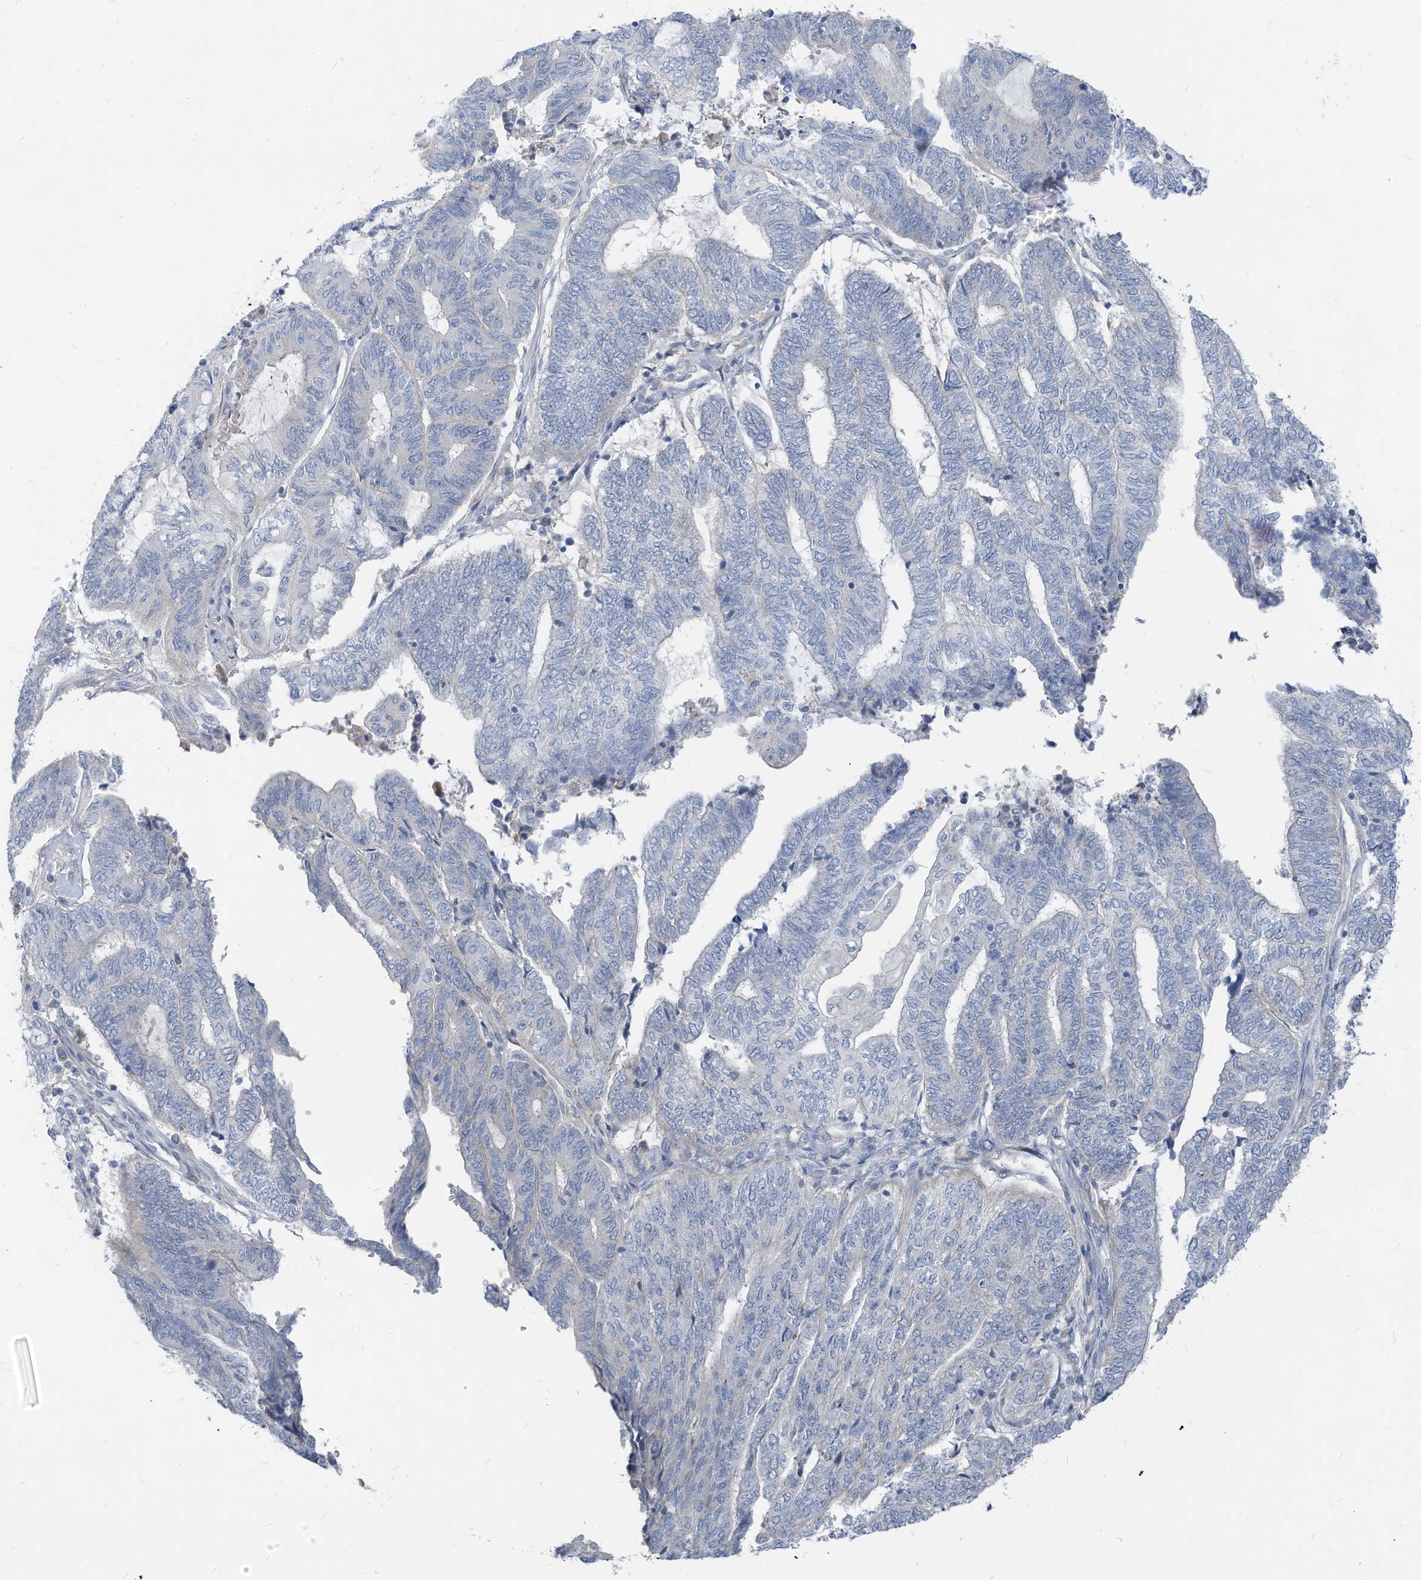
{"staining": {"intensity": "negative", "quantity": "none", "location": "none"}, "tissue": "endometrial cancer", "cell_type": "Tumor cells", "image_type": "cancer", "snomed": [{"axis": "morphology", "description": "Adenocarcinoma, NOS"}, {"axis": "topography", "description": "Uterus"}, {"axis": "topography", "description": "Endometrium"}], "caption": "This is an IHC histopathology image of endometrial cancer. There is no staining in tumor cells.", "gene": "LDAH", "patient": {"sex": "female", "age": 70}}